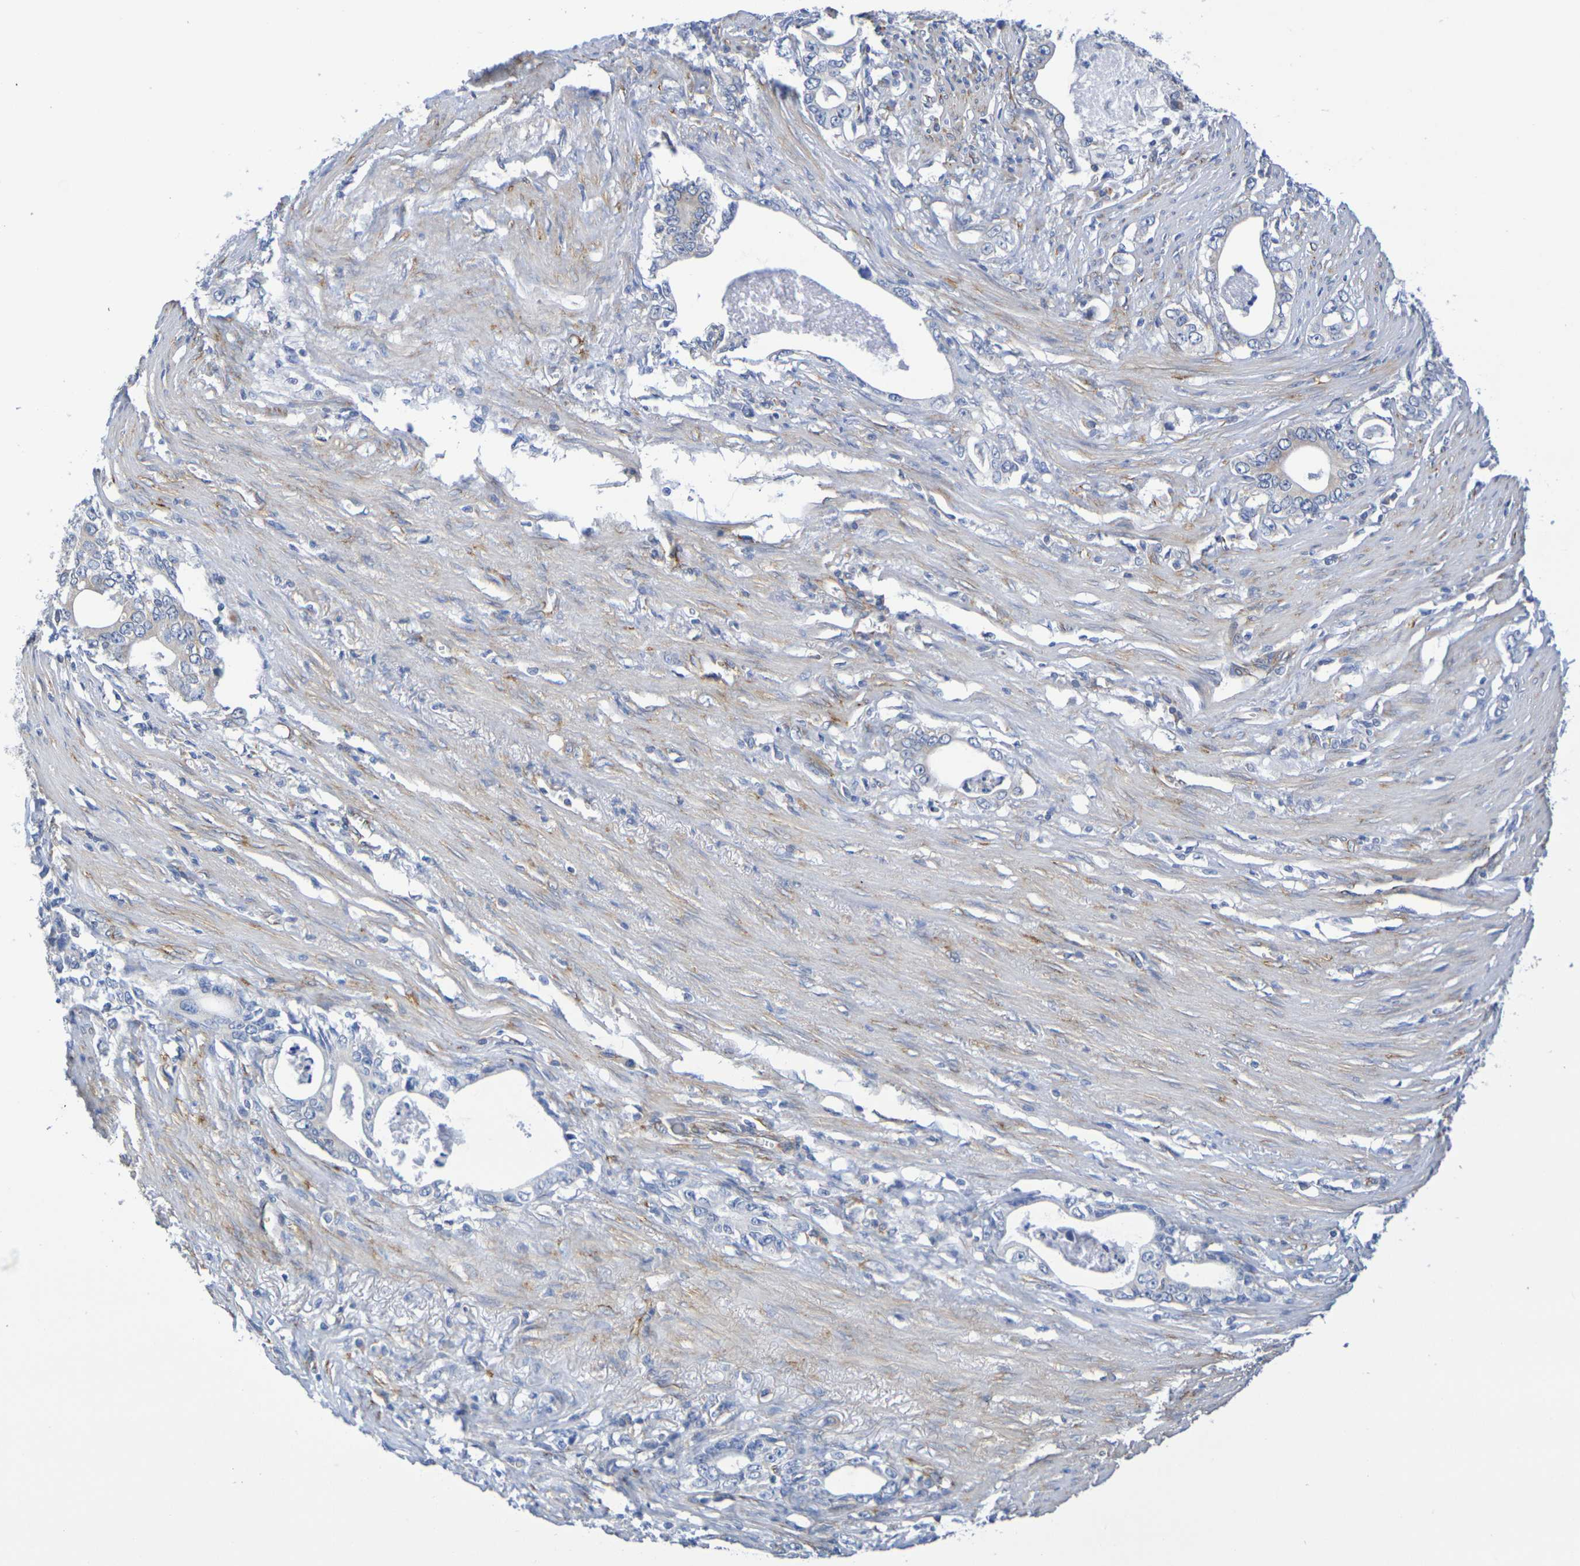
{"staining": {"intensity": "weak", "quantity": "<25%", "location": "cytoplasmic/membranous"}, "tissue": "stomach cancer", "cell_type": "Tumor cells", "image_type": "cancer", "snomed": [{"axis": "morphology", "description": "Adenocarcinoma, NOS"}, {"axis": "topography", "description": "Stomach, lower"}], "caption": "Adenocarcinoma (stomach) was stained to show a protein in brown. There is no significant positivity in tumor cells. (DAB (3,3'-diaminobenzidine) immunohistochemistry with hematoxylin counter stain).", "gene": "TMCC3", "patient": {"sex": "female", "age": 72}}